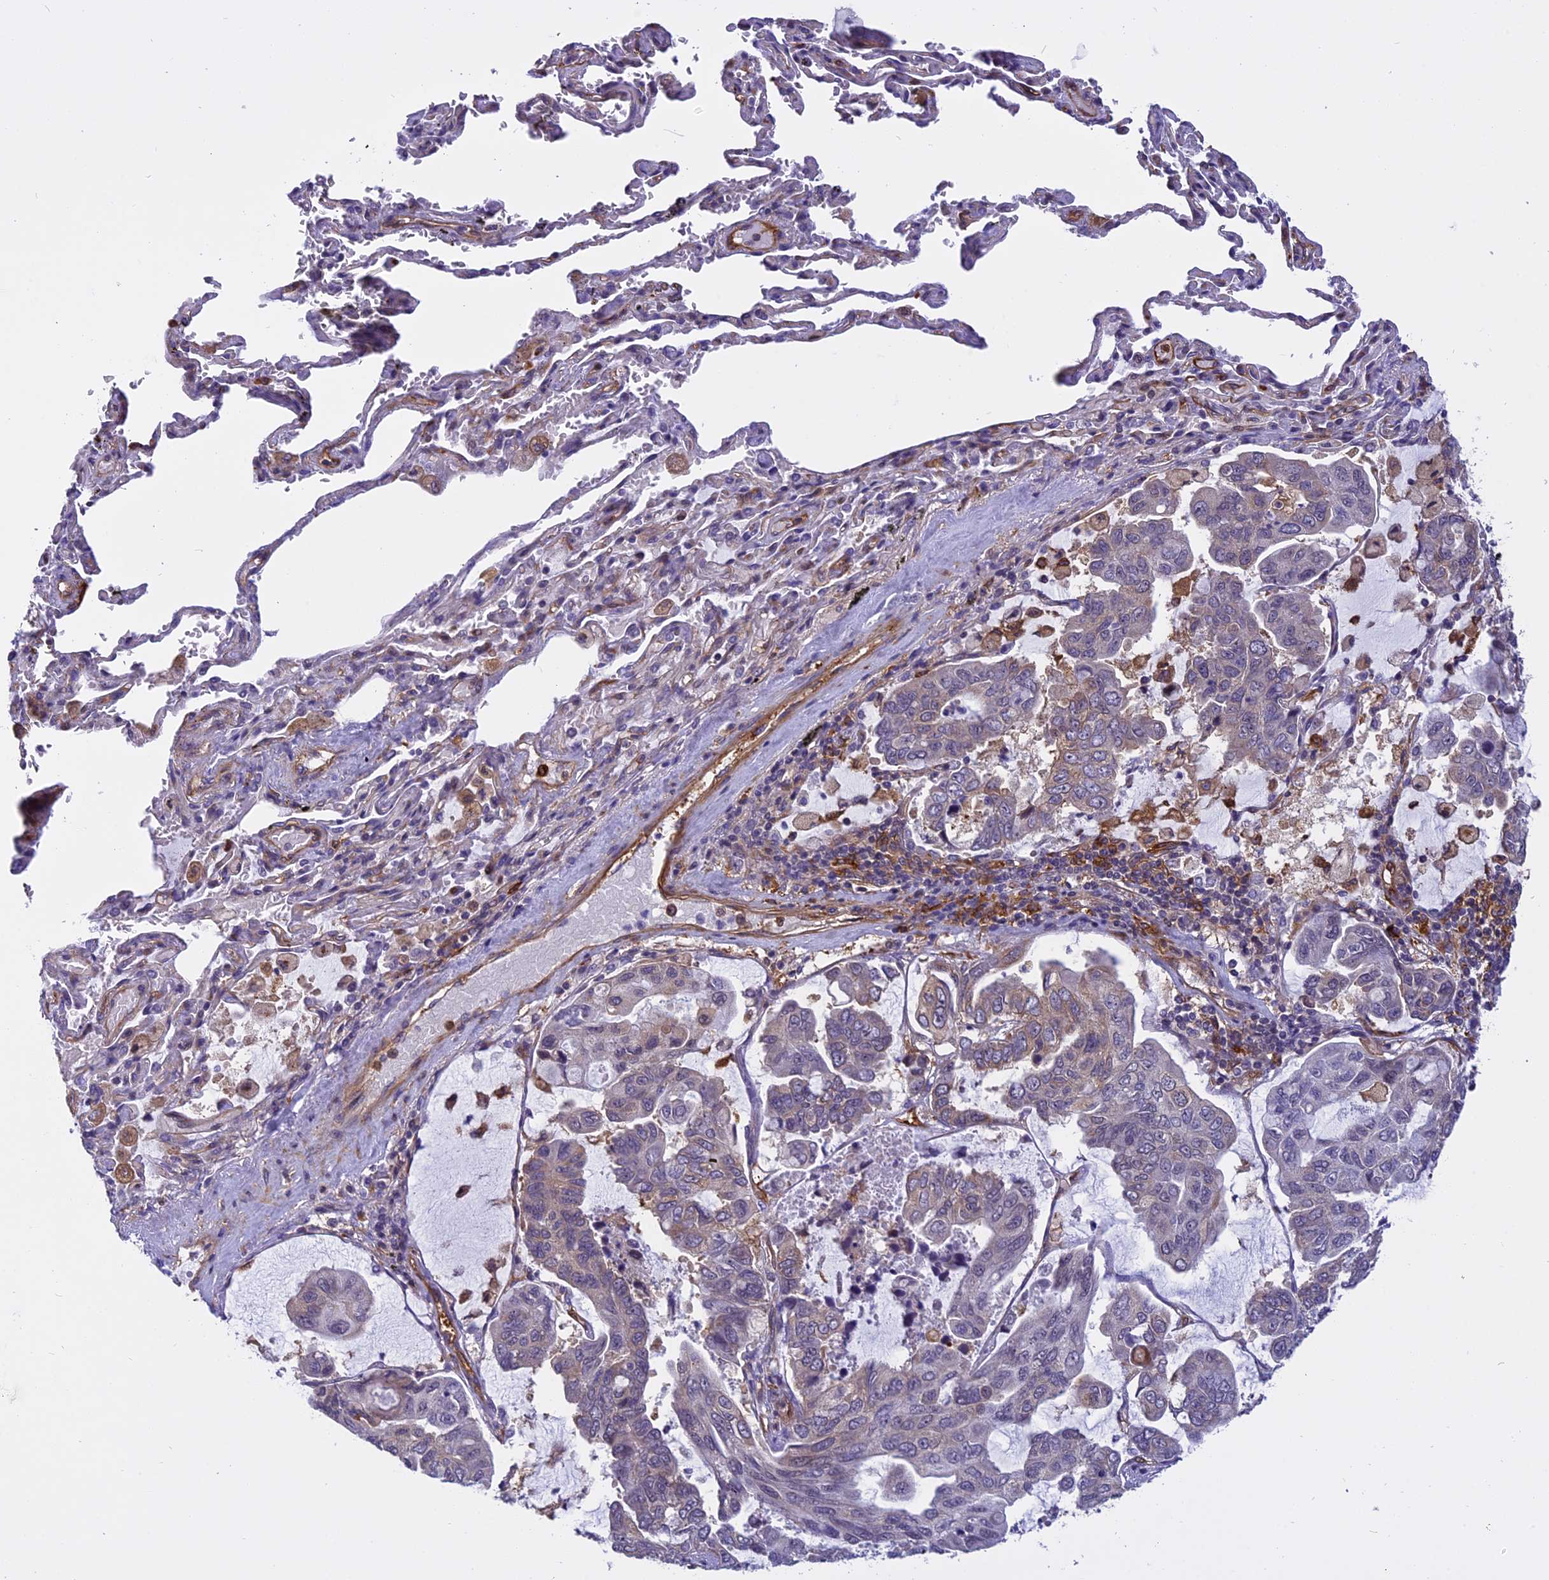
{"staining": {"intensity": "weak", "quantity": "<25%", "location": "cytoplasmic/membranous"}, "tissue": "lung cancer", "cell_type": "Tumor cells", "image_type": "cancer", "snomed": [{"axis": "morphology", "description": "Adenocarcinoma, NOS"}, {"axis": "topography", "description": "Lung"}], "caption": "DAB (3,3'-diaminobenzidine) immunohistochemical staining of human adenocarcinoma (lung) shows no significant expression in tumor cells.", "gene": "EHBP1L1", "patient": {"sex": "male", "age": 64}}